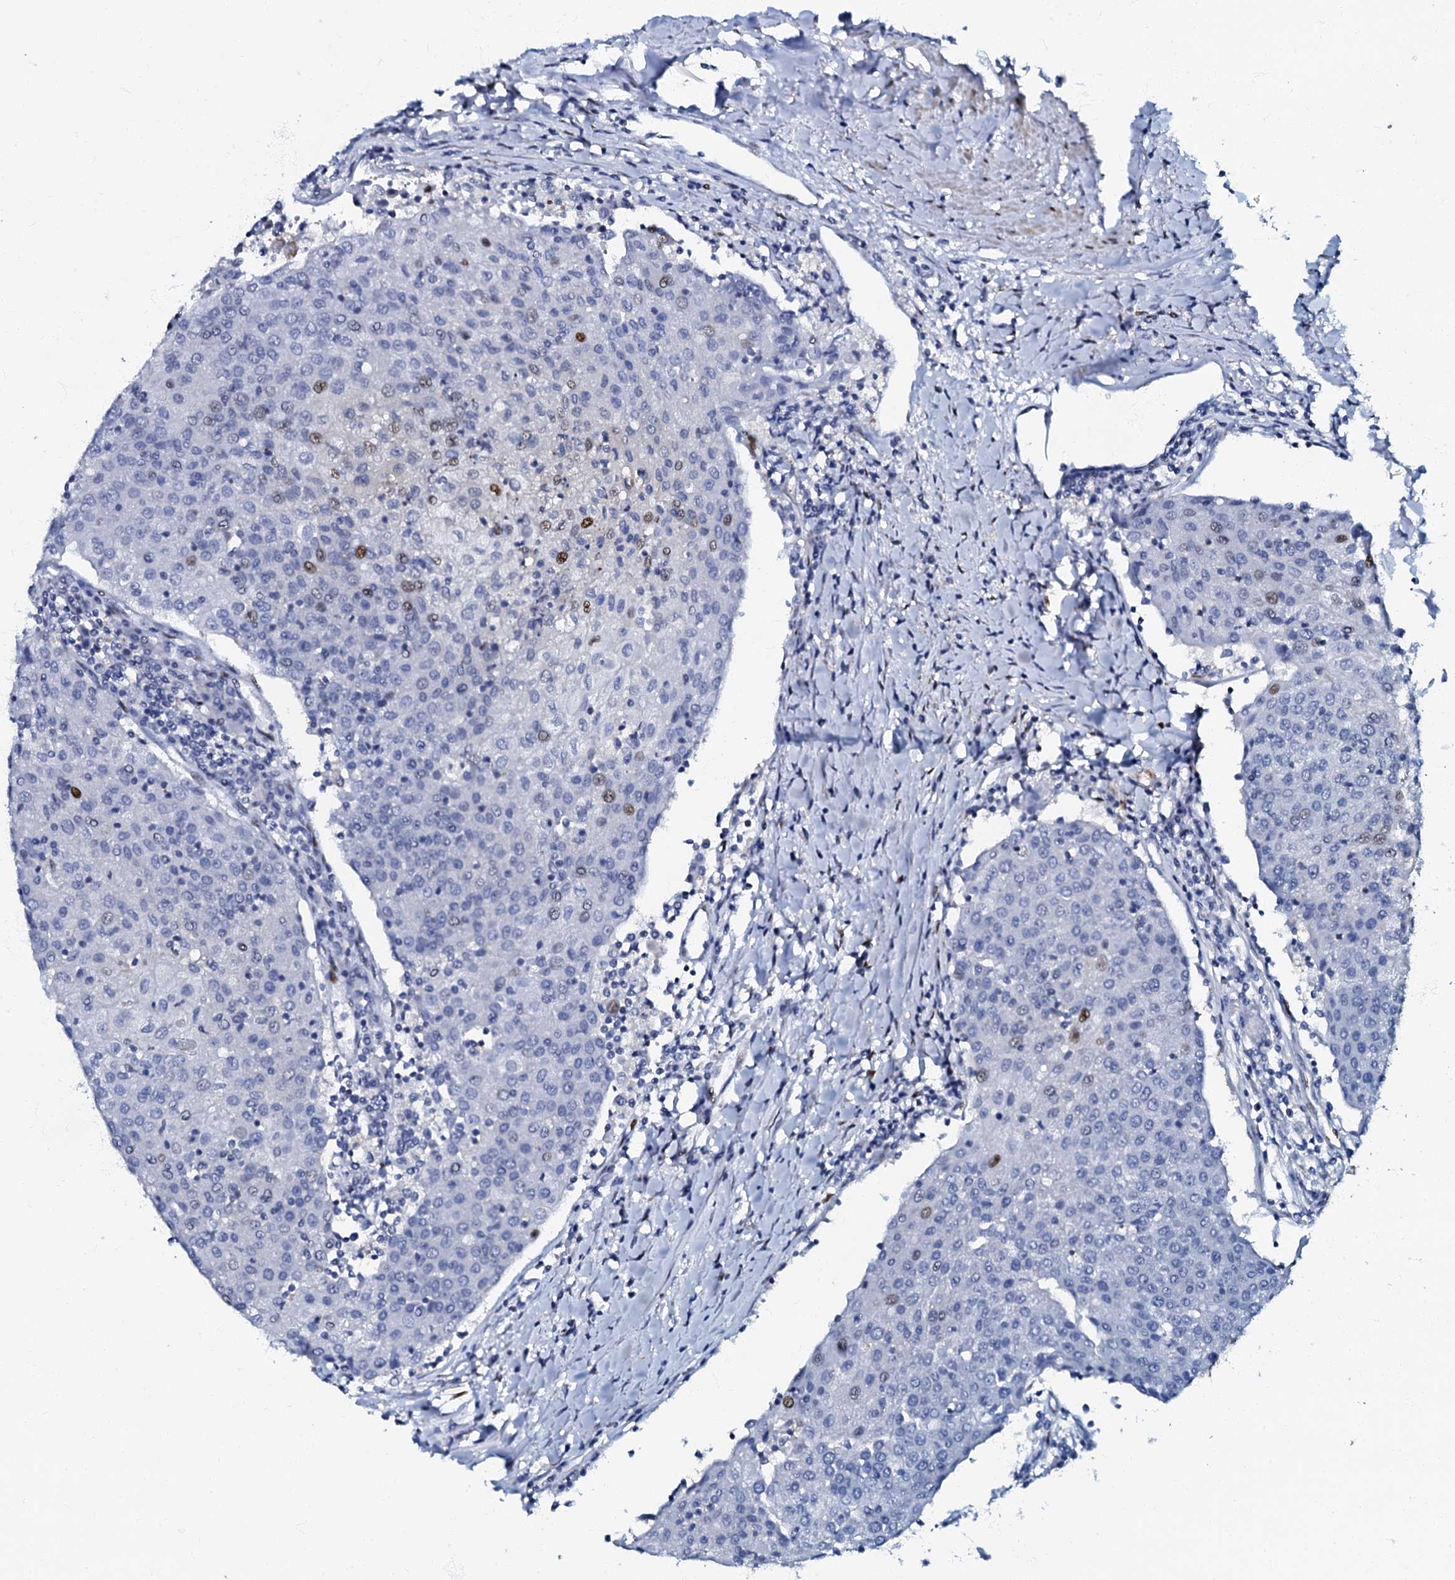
{"staining": {"intensity": "negative", "quantity": "none", "location": "none"}, "tissue": "urothelial cancer", "cell_type": "Tumor cells", "image_type": "cancer", "snomed": [{"axis": "morphology", "description": "Urothelial carcinoma, High grade"}, {"axis": "topography", "description": "Urinary bladder"}], "caption": "The micrograph demonstrates no significant expression in tumor cells of urothelial cancer.", "gene": "MFSD5", "patient": {"sex": "female", "age": 85}}